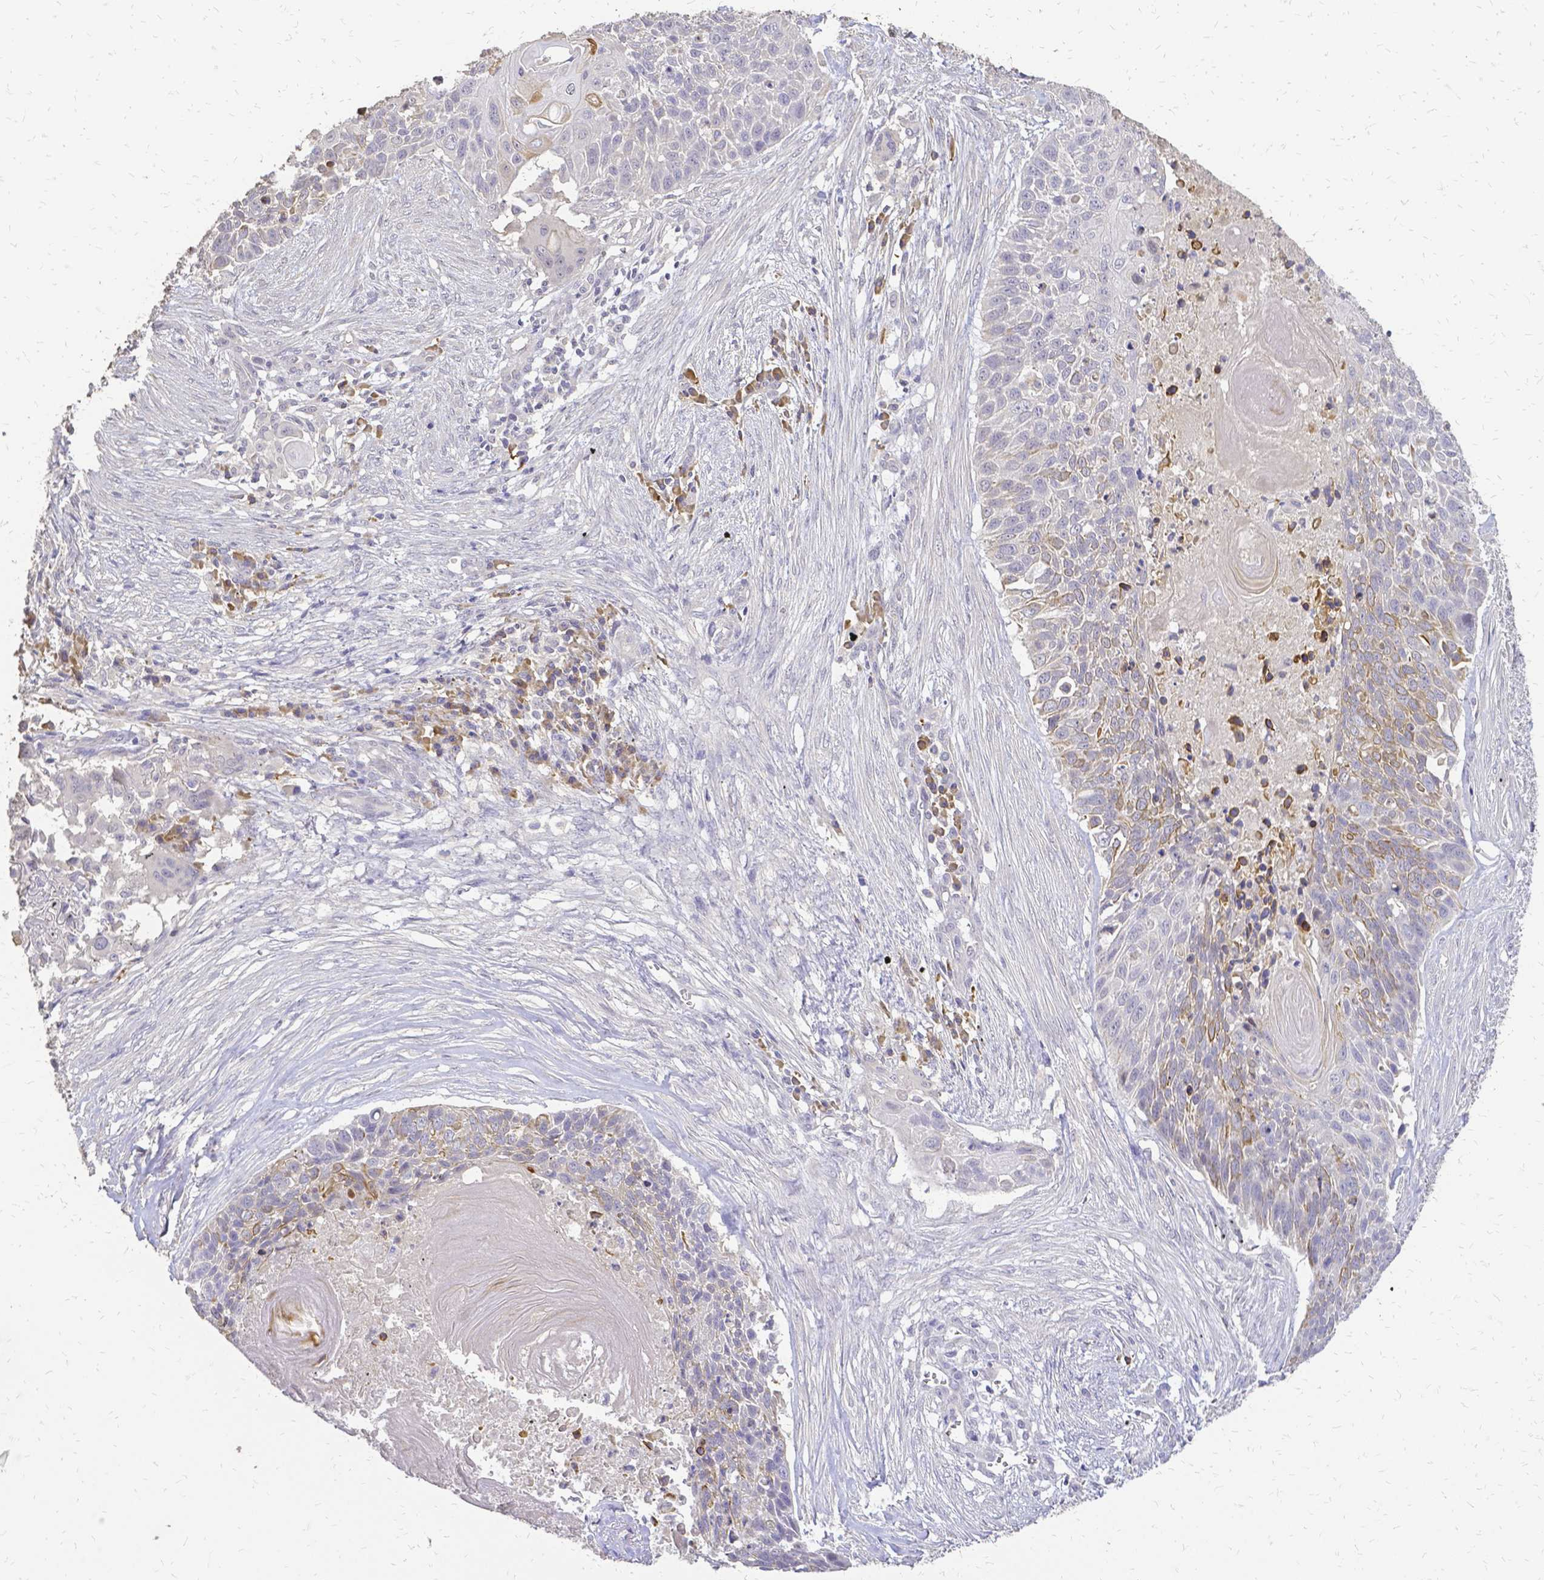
{"staining": {"intensity": "moderate", "quantity": "<25%", "location": "cytoplasmic/membranous"}, "tissue": "lung cancer", "cell_type": "Tumor cells", "image_type": "cancer", "snomed": [{"axis": "morphology", "description": "Squamous cell carcinoma, NOS"}, {"axis": "topography", "description": "Lung"}], "caption": "Lung cancer (squamous cell carcinoma) stained with DAB IHC exhibits low levels of moderate cytoplasmic/membranous positivity in approximately <25% of tumor cells.", "gene": "CIB1", "patient": {"sex": "male", "age": 78}}